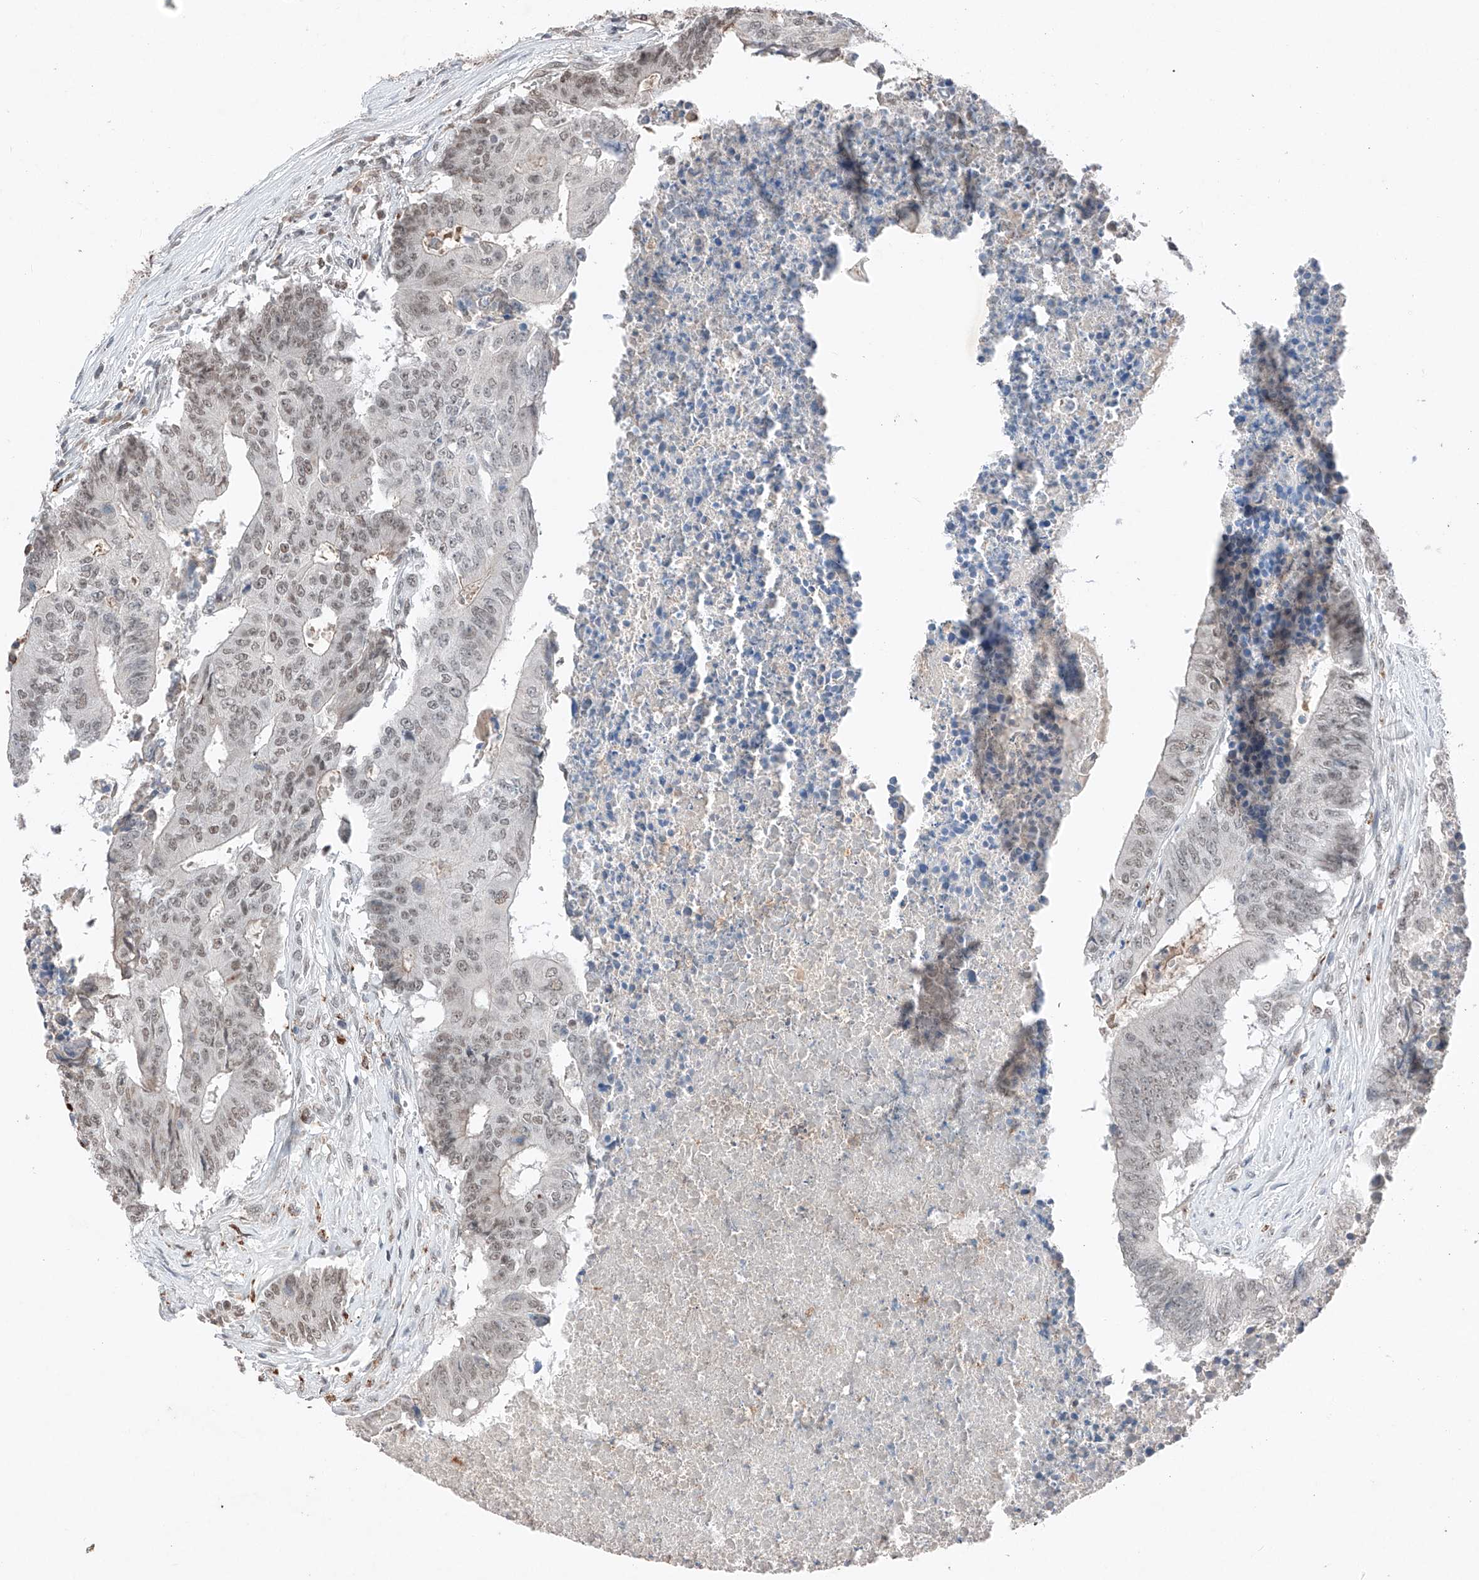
{"staining": {"intensity": "weak", "quantity": "25%-75%", "location": "nuclear"}, "tissue": "colorectal cancer", "cell_type": "Tumor cells", "image_type": "cancer", "snomed": [{"axis": "morphology", "description": "Adenocarcinoma, NOS"}, {"axis": "topography", "description": "Colon"}], "caption": "Brown immunohistochemical staining in colorectal adenocarcinoma demonstrates weak nuclear staining in about 25%-75% of tumor cells.", "gene": "TBX4", "patient": {"sex": "male", "age": 87}}